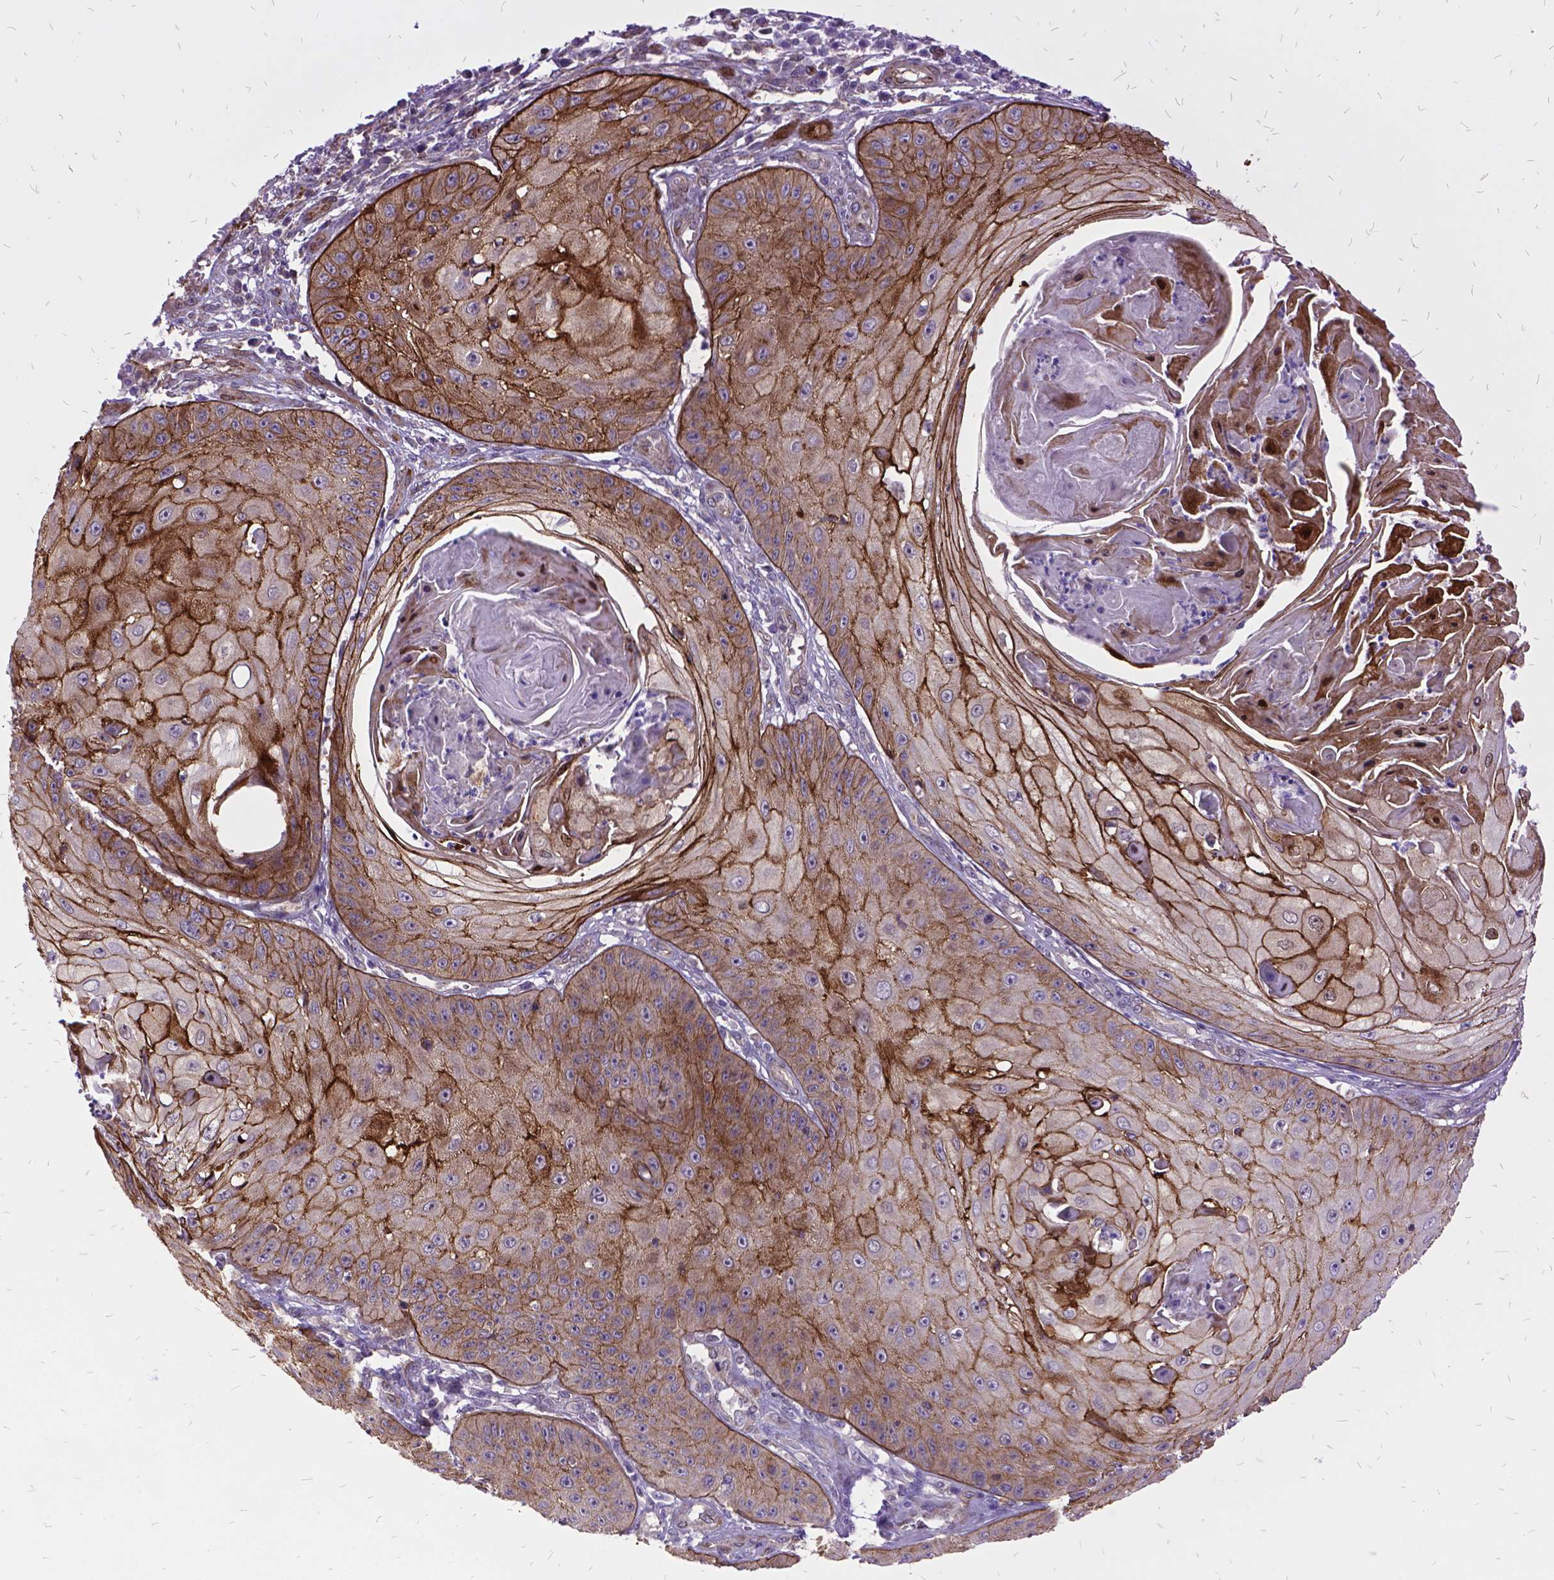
{"staining": {"intensity": "moderate", "quantity": ">75%", "location": "cytoplasmic/membranous"}, "tissue": "skin cancer", "cell_type": "Tumor cells", "image_type": "cancer", "snomed": [{"axis": "morphology", "description": "Squamous cell carcinoma, NOS"}, {"axis": "topography", "description": "Skin"}], "caption": "Protein analysis of skin squamous cell carcinoma tissue demonstrates moderate cytoplasmic/membranous expression in about >75% of tumor cells. The protein is shown in brown color, while the nuclei are stained blue.", "gene": "GRB7", "patient": {"sex": "male", "age": 70}}